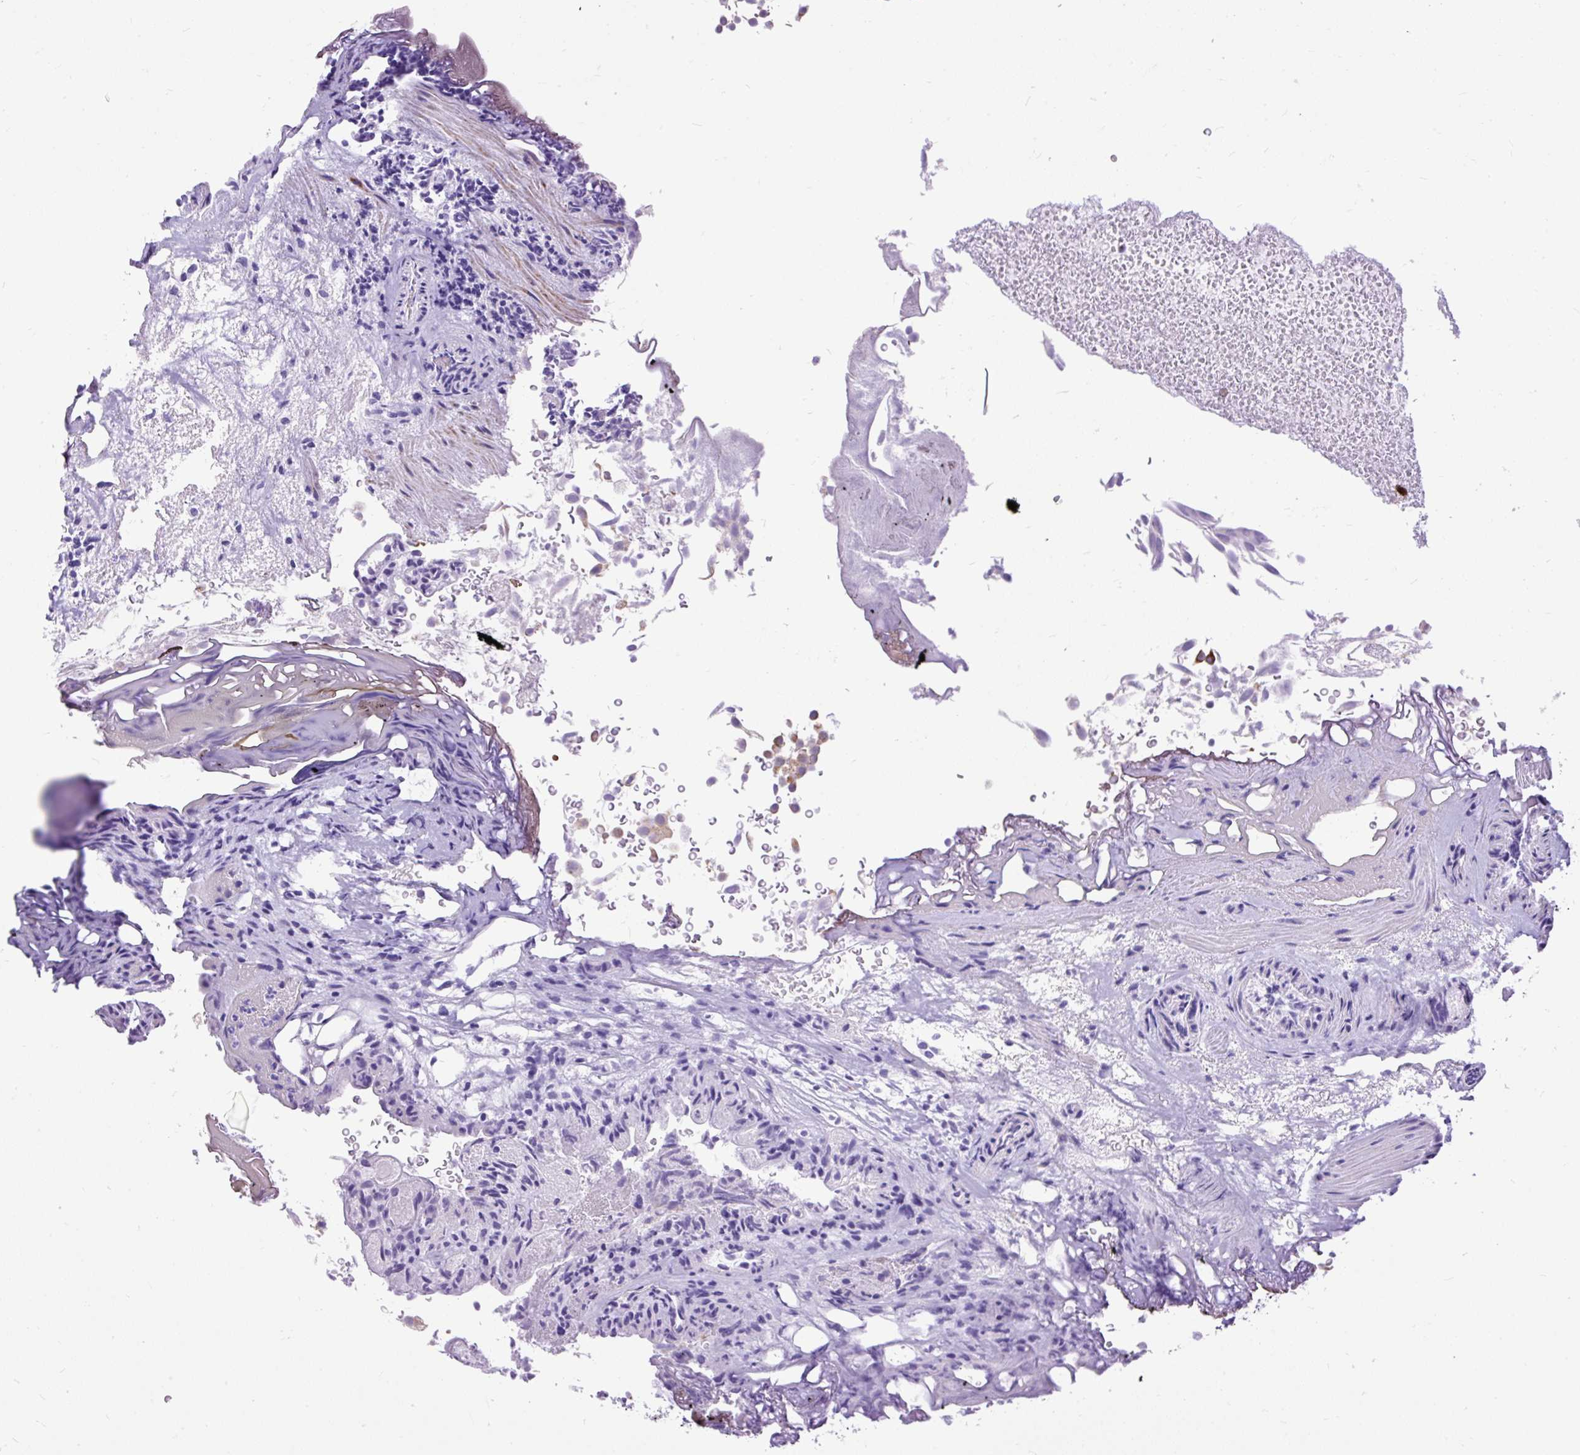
{"staining": {"intensity": "moderate", "quantity": "<25%", "location": "cytoplasmic/membranous"}, "tissue": "urothelial cancer", "cell_type": "Tumor cells", "image_type": "cancer", "snomed": [{"axis": "morphology", "description": "Urothelial carcinoma, Low grade"}, {"axis": "topography", "description": "Urinary bladder"}], "caption": "Human urothelial cancer stained with a brown dye displays moderate cytoplasmic/membranous positive staining in about <25% of tumor cells.", "gene": "ZNF256", "patient": {"sex": "male", "age": 78}}